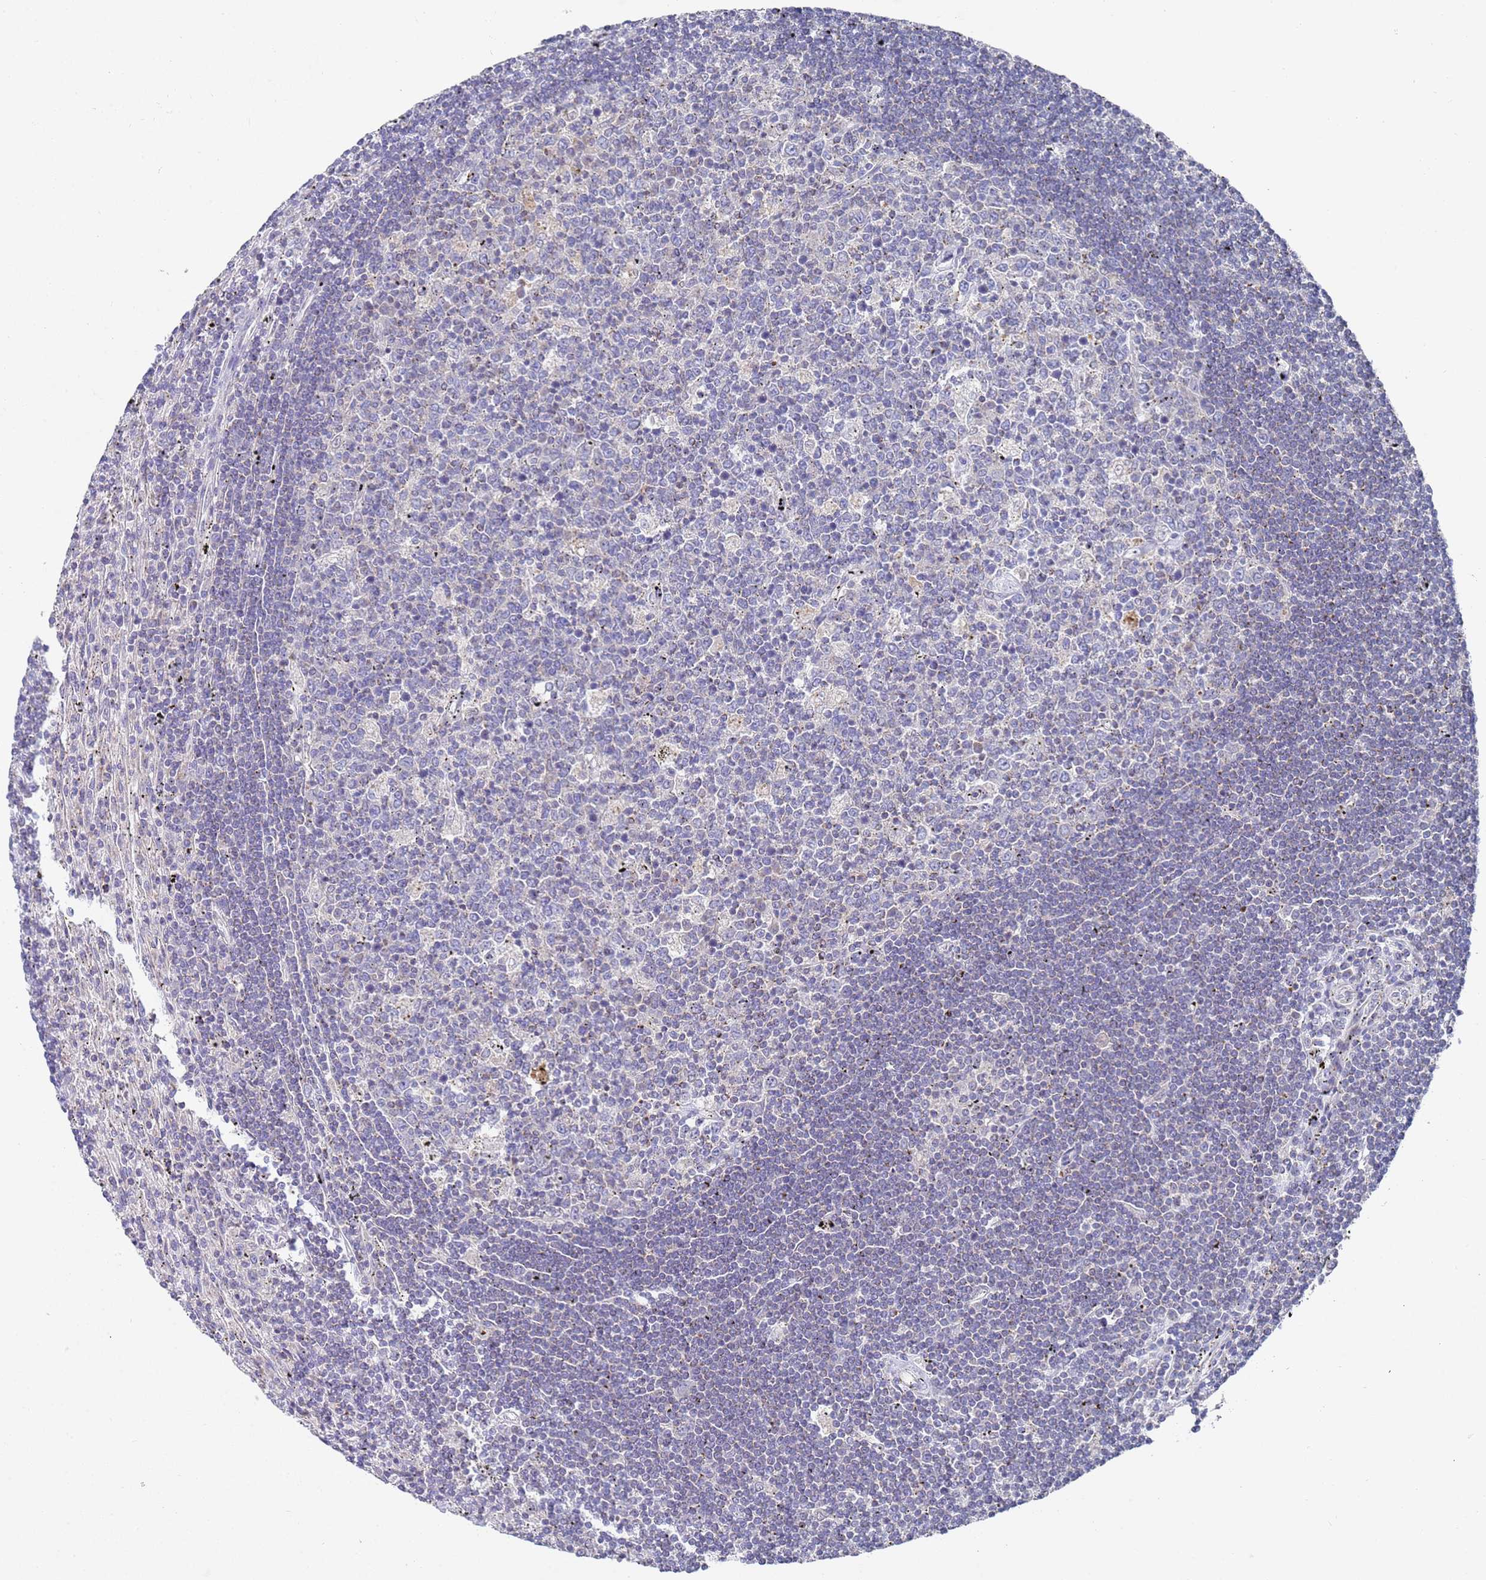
{"staining": {"intensity": "negative", "quantity": "none", "location": "none"}, "tissue": "lymphoma", "cell_type": "Tumor cells", "image_type": "cancer", "snomed": [{"axis": "morphology", "description": "Malignant lymphoma, non-Hodgkin's type, Low grade"}, {"axis": "topography", "description": "Spleen"}], "caption": "Immunohistochemistry (IHC) of human low-grade malignant lymphoma, non-Hodgkin's type reveals no positivity in tumor cells.", "gene": "NPEPPS", "patient": {"sex": "male", "age": 76}}